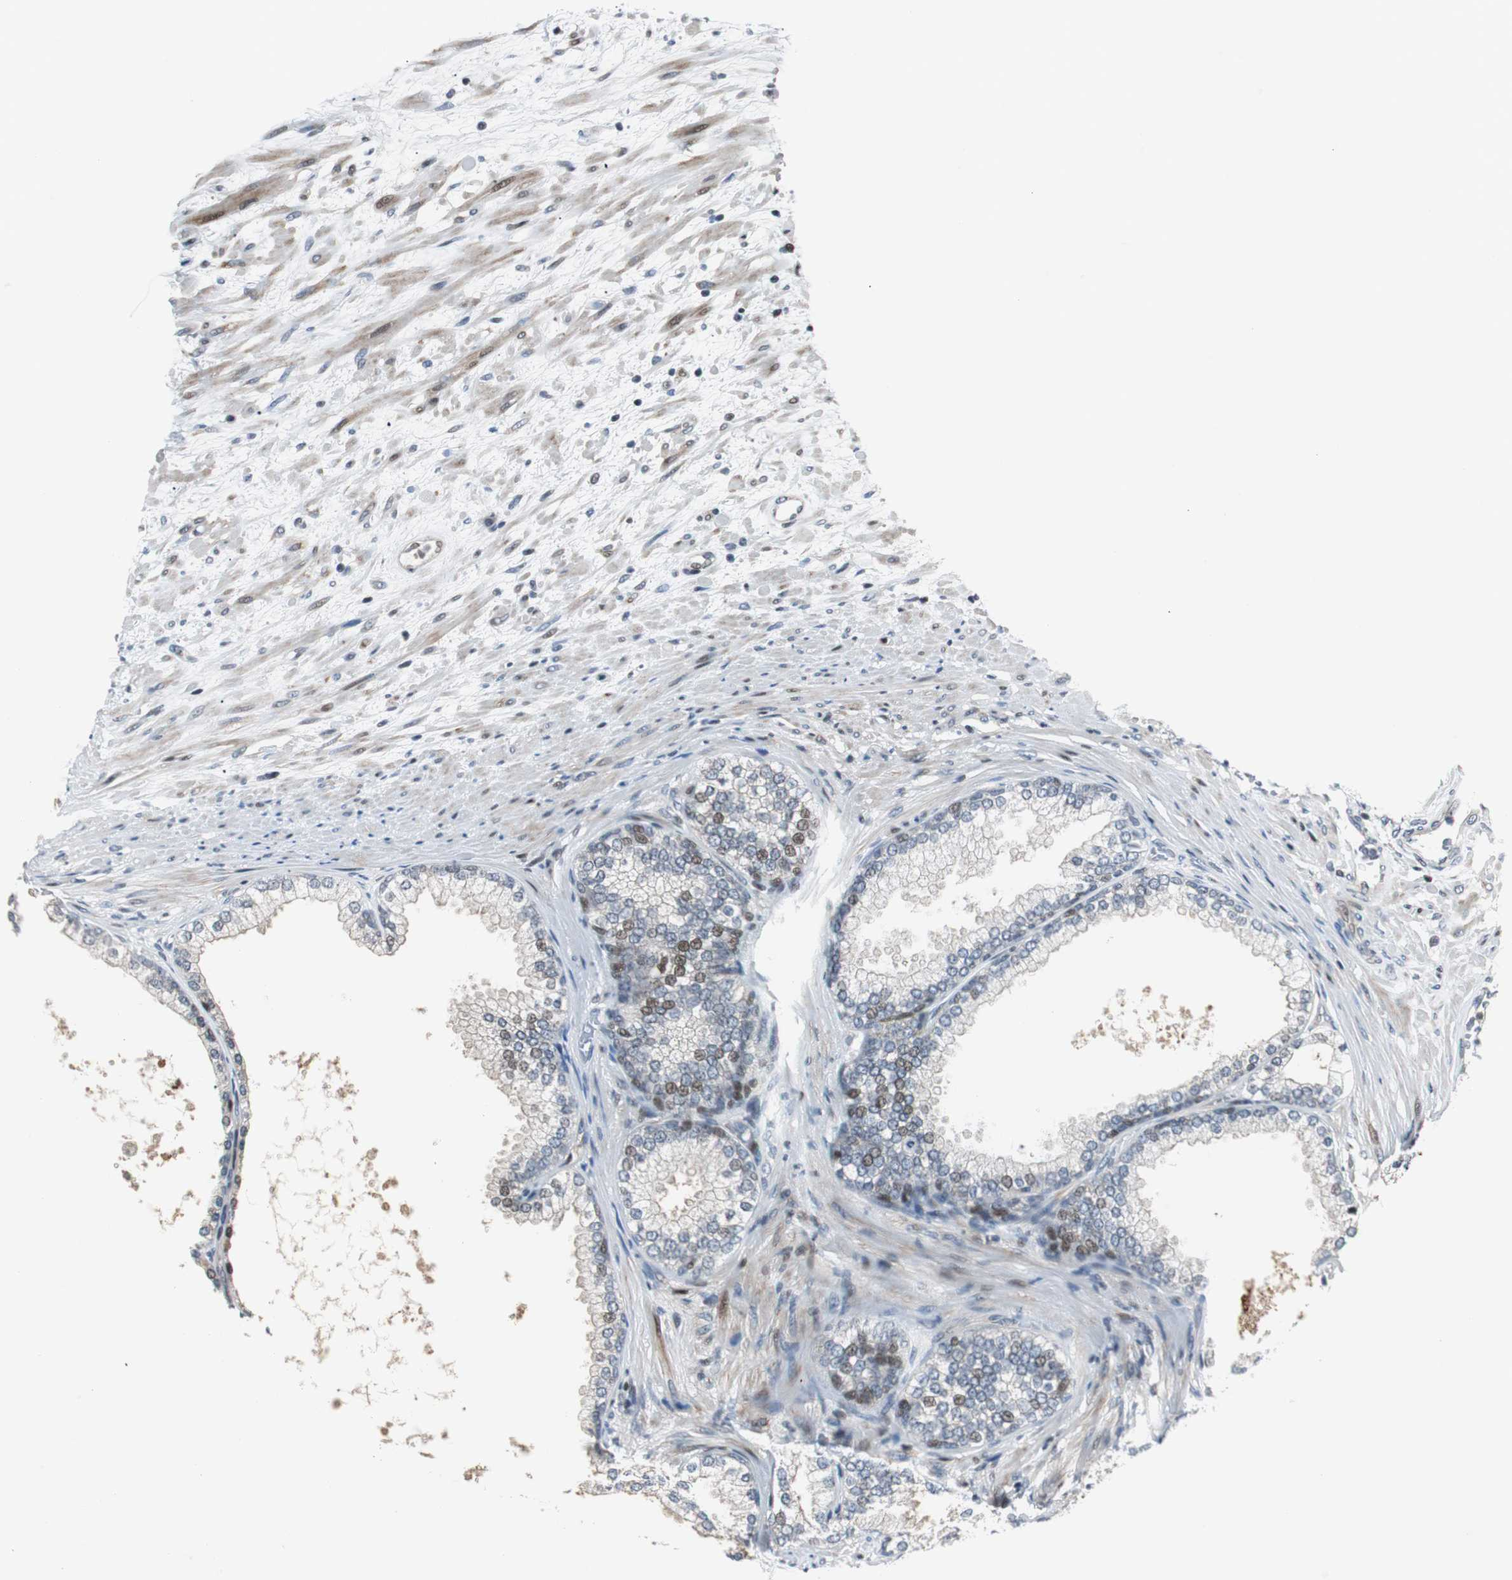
{"staining": {"intensity": "moderate", "quantity": "<25%", "location": "nuclear"}, "tissue": "prostate", "cell_type": "Glandular cells", "image_type": "normal", "snomed": [{"axis": "morphology", "description": "Normal tissue, NOS"}, {"axis": "topography", "description": "Prostate"}], "caption": "Protein staining demonstrates moderate nuclear staining in approximately <25% of glandular cells in unremarkable prostate. (Stains: DAB (3,3'-diaminobenzidine) in brown, nuclei in blue, Microscopy: brightfield microscopy at high magnification).", "gene": "RAD1", "patient": {"sex": "male", "age": 76}}